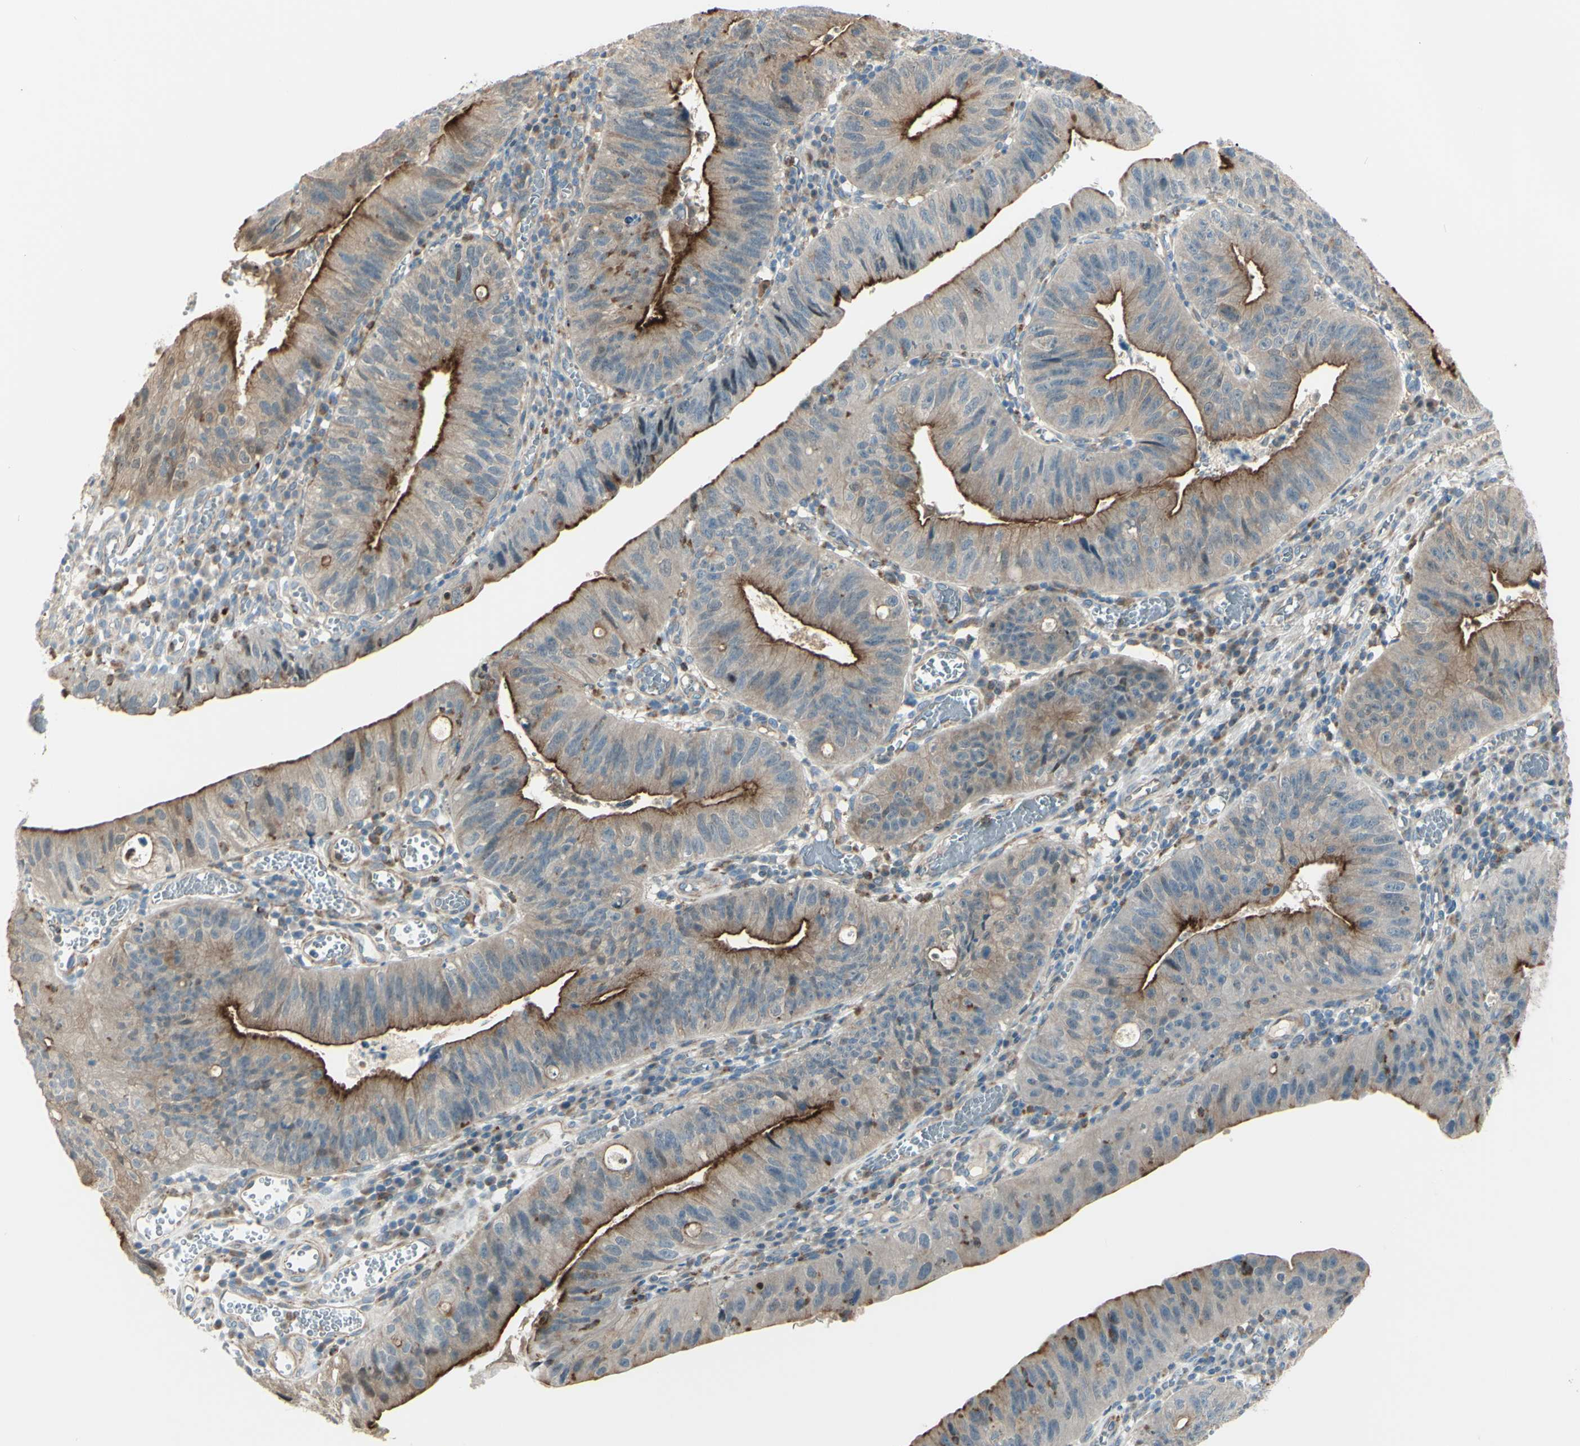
{"staining": {"intensity": "strong", "quantity": "25%-75%", "location": "cytoplasmic/membranous"}, "tissue": "stomach cancer", "cell_type": "Tumor cells", "image_type": "cancer", "snomed": [{"axis": "morphology", "description": "Adenocarcinoma, NOS"}, {"axis": "topography", "description": "Stomach"}], "caption": "Stomach adenocarcinoma stained with a protein marker exhibits strong staining in tumor cells.", "gene": "LMTK2", "patient": {"sex": "male", "age": 59}}